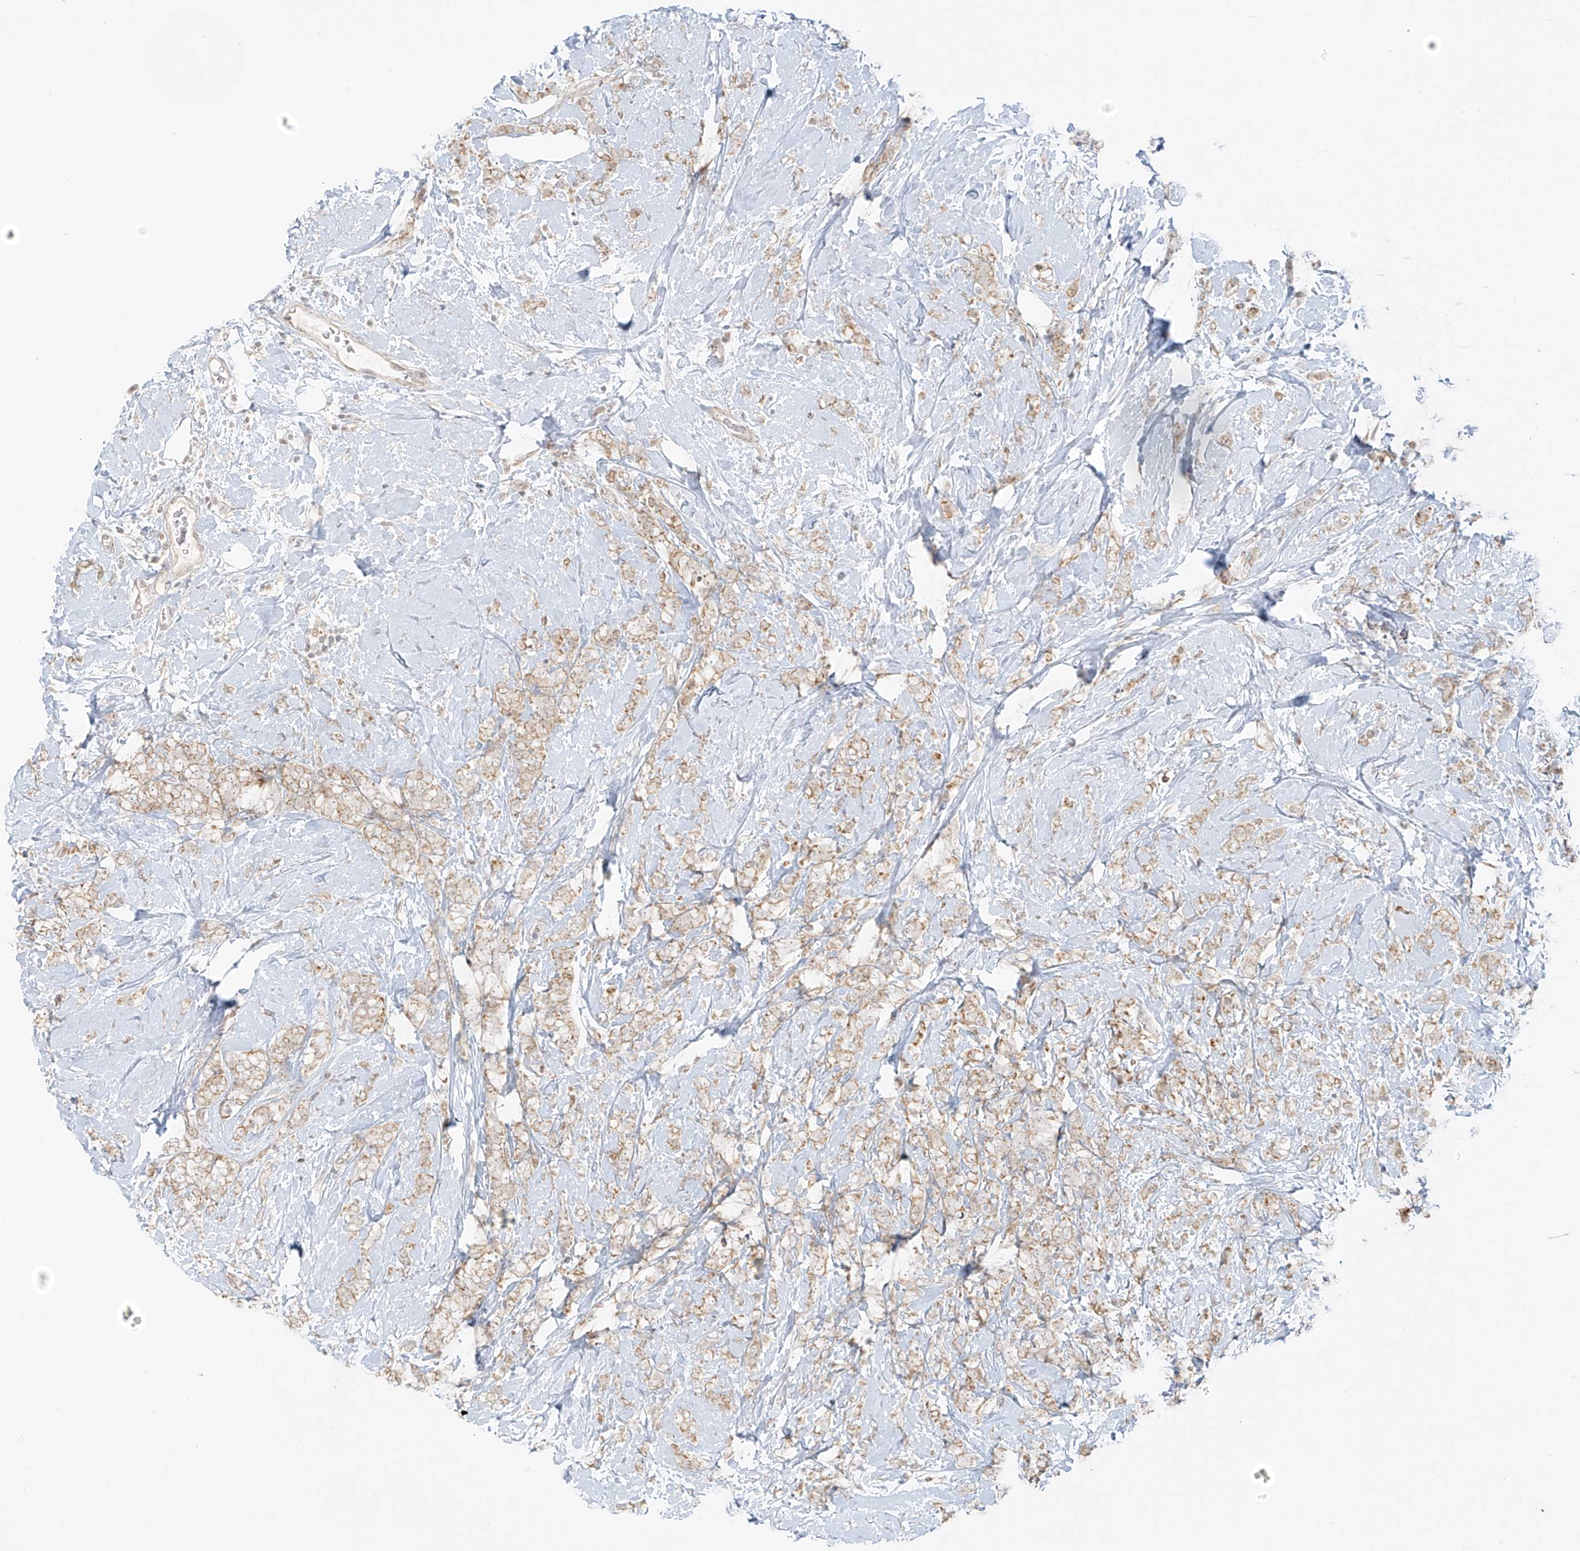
{"staining": {"intensity": "weak", "quantity": ">75%", "location": "cytoplasmic/membranous"}, "tissue": "breast cancer", "cell_type": "Tumor cells", "image_type": "cancer", "snomed": [{"axis": "morphology", "description": "Lobular carcinoma"}, {"axis": "topography", "description": "Breast"}], "caption": "This micrograph displays lobular carcinoma (breast) stained with IHC to label a protein in brown. The cytoplasmic/membranous of tumor cells show weak positivity for the protein. Nuclei are counter-stained blue.", "gene": "MIPEP", "patient": {"sex": "female", "age": 58}}